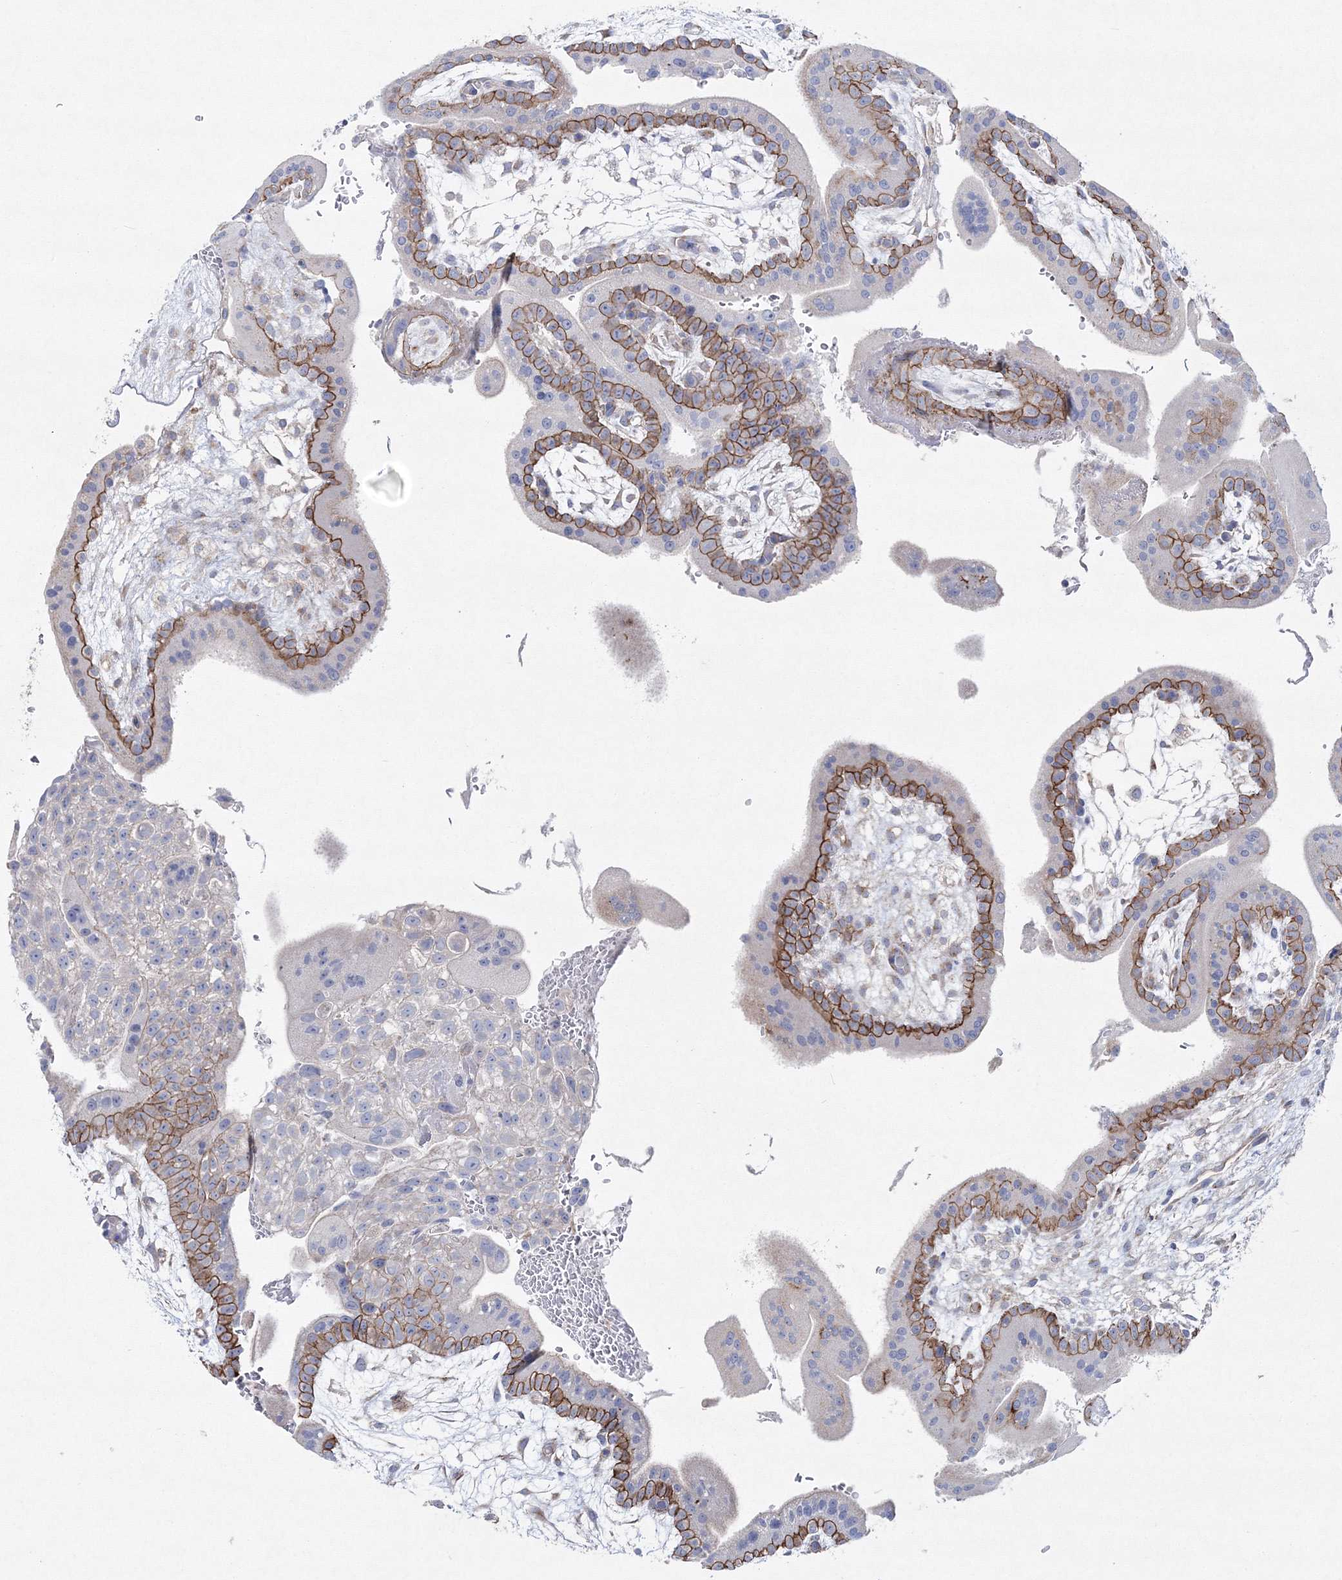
{"staining": {"intensity": "negative", "quantity": "none", "location": "none"}, "tissue": "placenta", "cell_type": "Decidual cells", "image_type": "normal", "snomed": [{"axis": "morphology", "description": "Normal tissue, NOS"}, {"axis": "topography", "description": "Placenta"}], "caption": "Immunohistochemistry micrograph of unremarkable human placenta stained for a protein (brown), which shows no staining in decidual cells. (DAB IHC with hematoxylin counter stain).", "gene": "NAA40", "patient": {"sex": "female", "age": 35}}